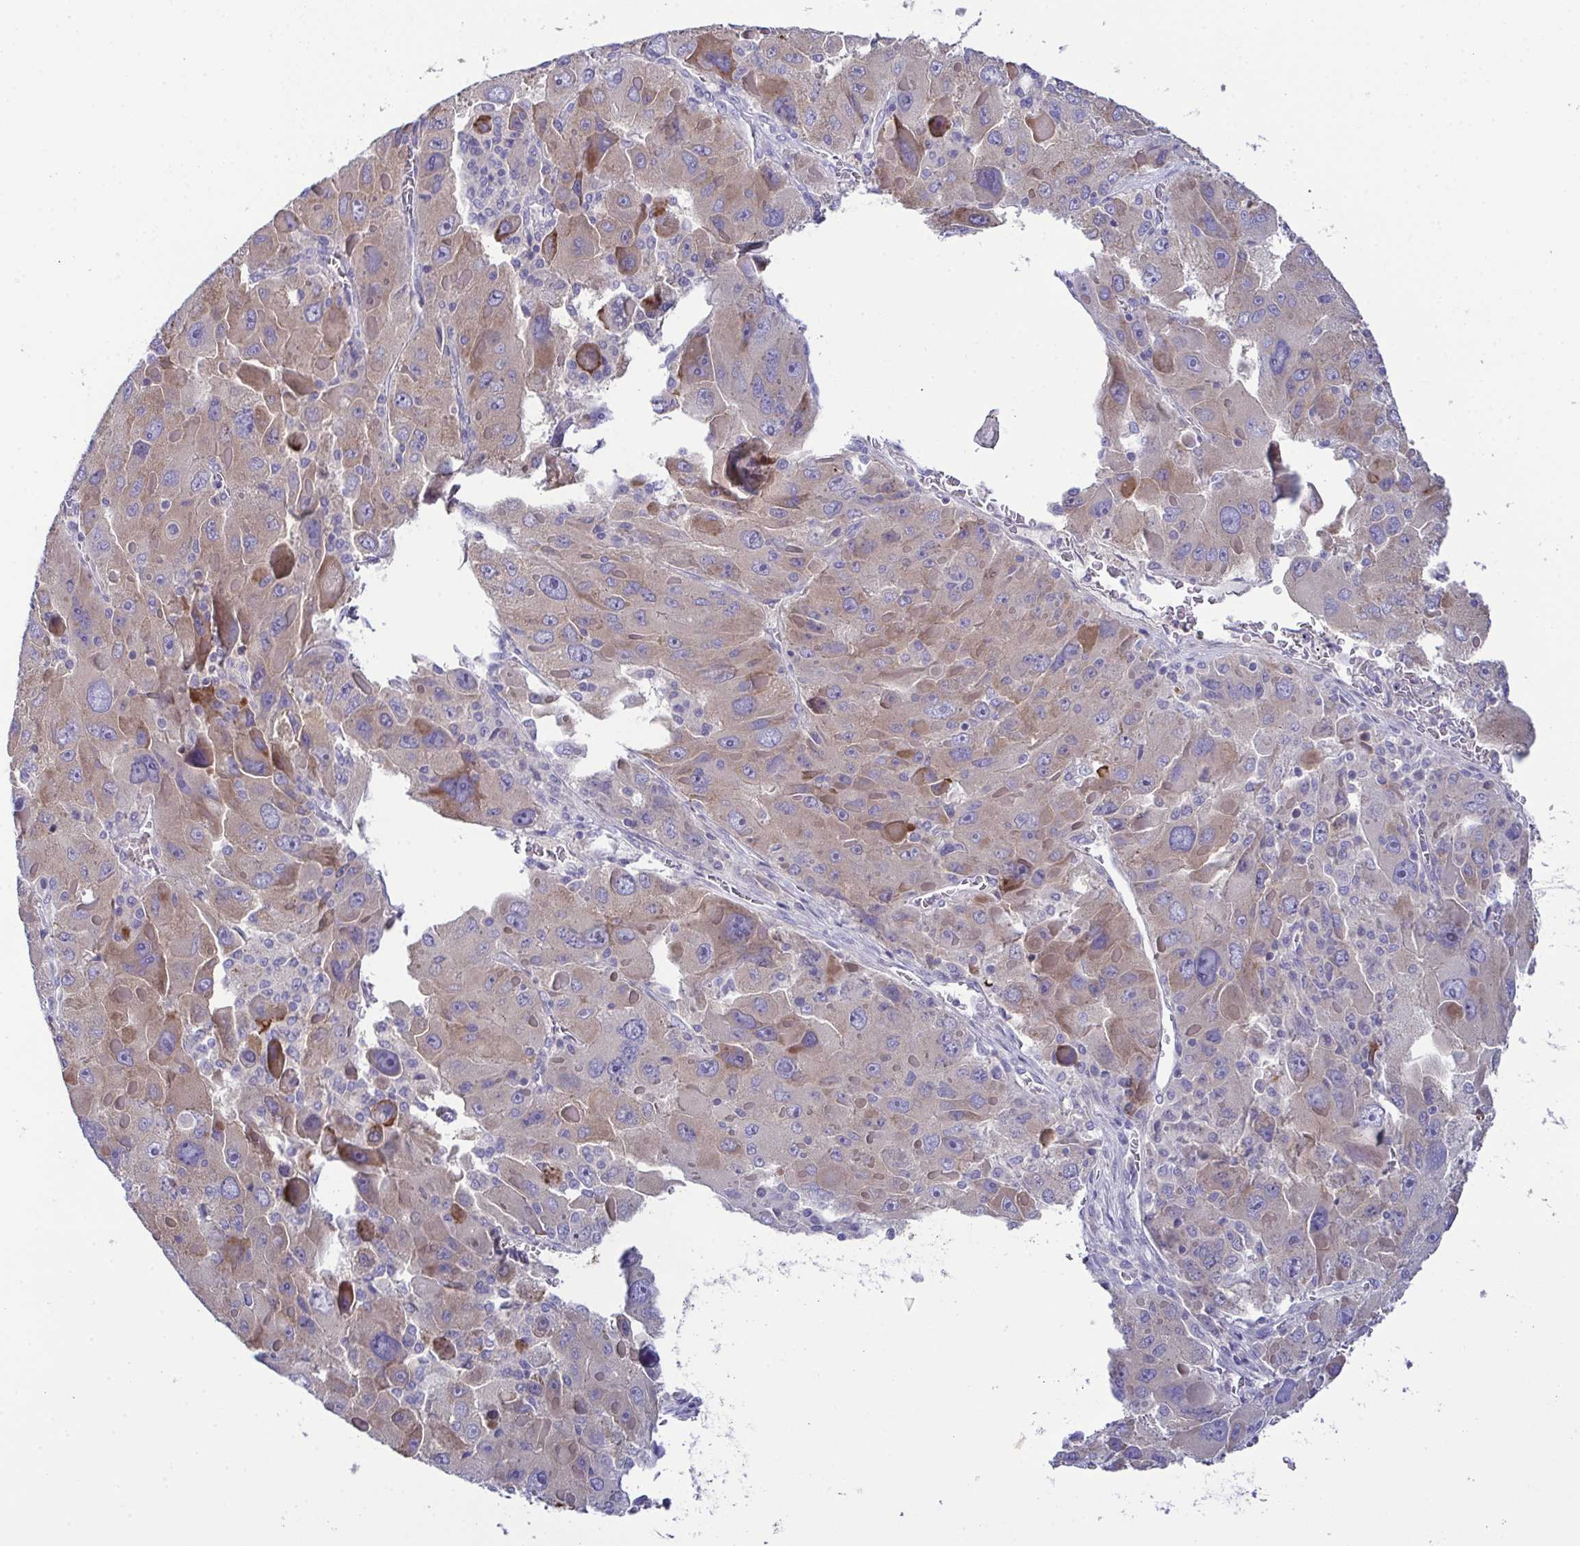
{"staining": {"intensity": "weak", "quantity": "<25%", "location": "cytoplasmic/membranous"}, "tissue": "liver cancer", "cell_type": "Tumor cells", "image_type": "cancer", "snomed": [{"axis": "morphology", "description": "Carcinoma, Hepatocellular, NOS"}, {"axis": "topography", "description": "Liver"}], "caption": "Protein analysis of hepatocellular carcinoma (liver) reveals no significant positivity in tumor cells.", "gene": "CFAP97D1", "patient": {"sex": "female", "age": 41}}